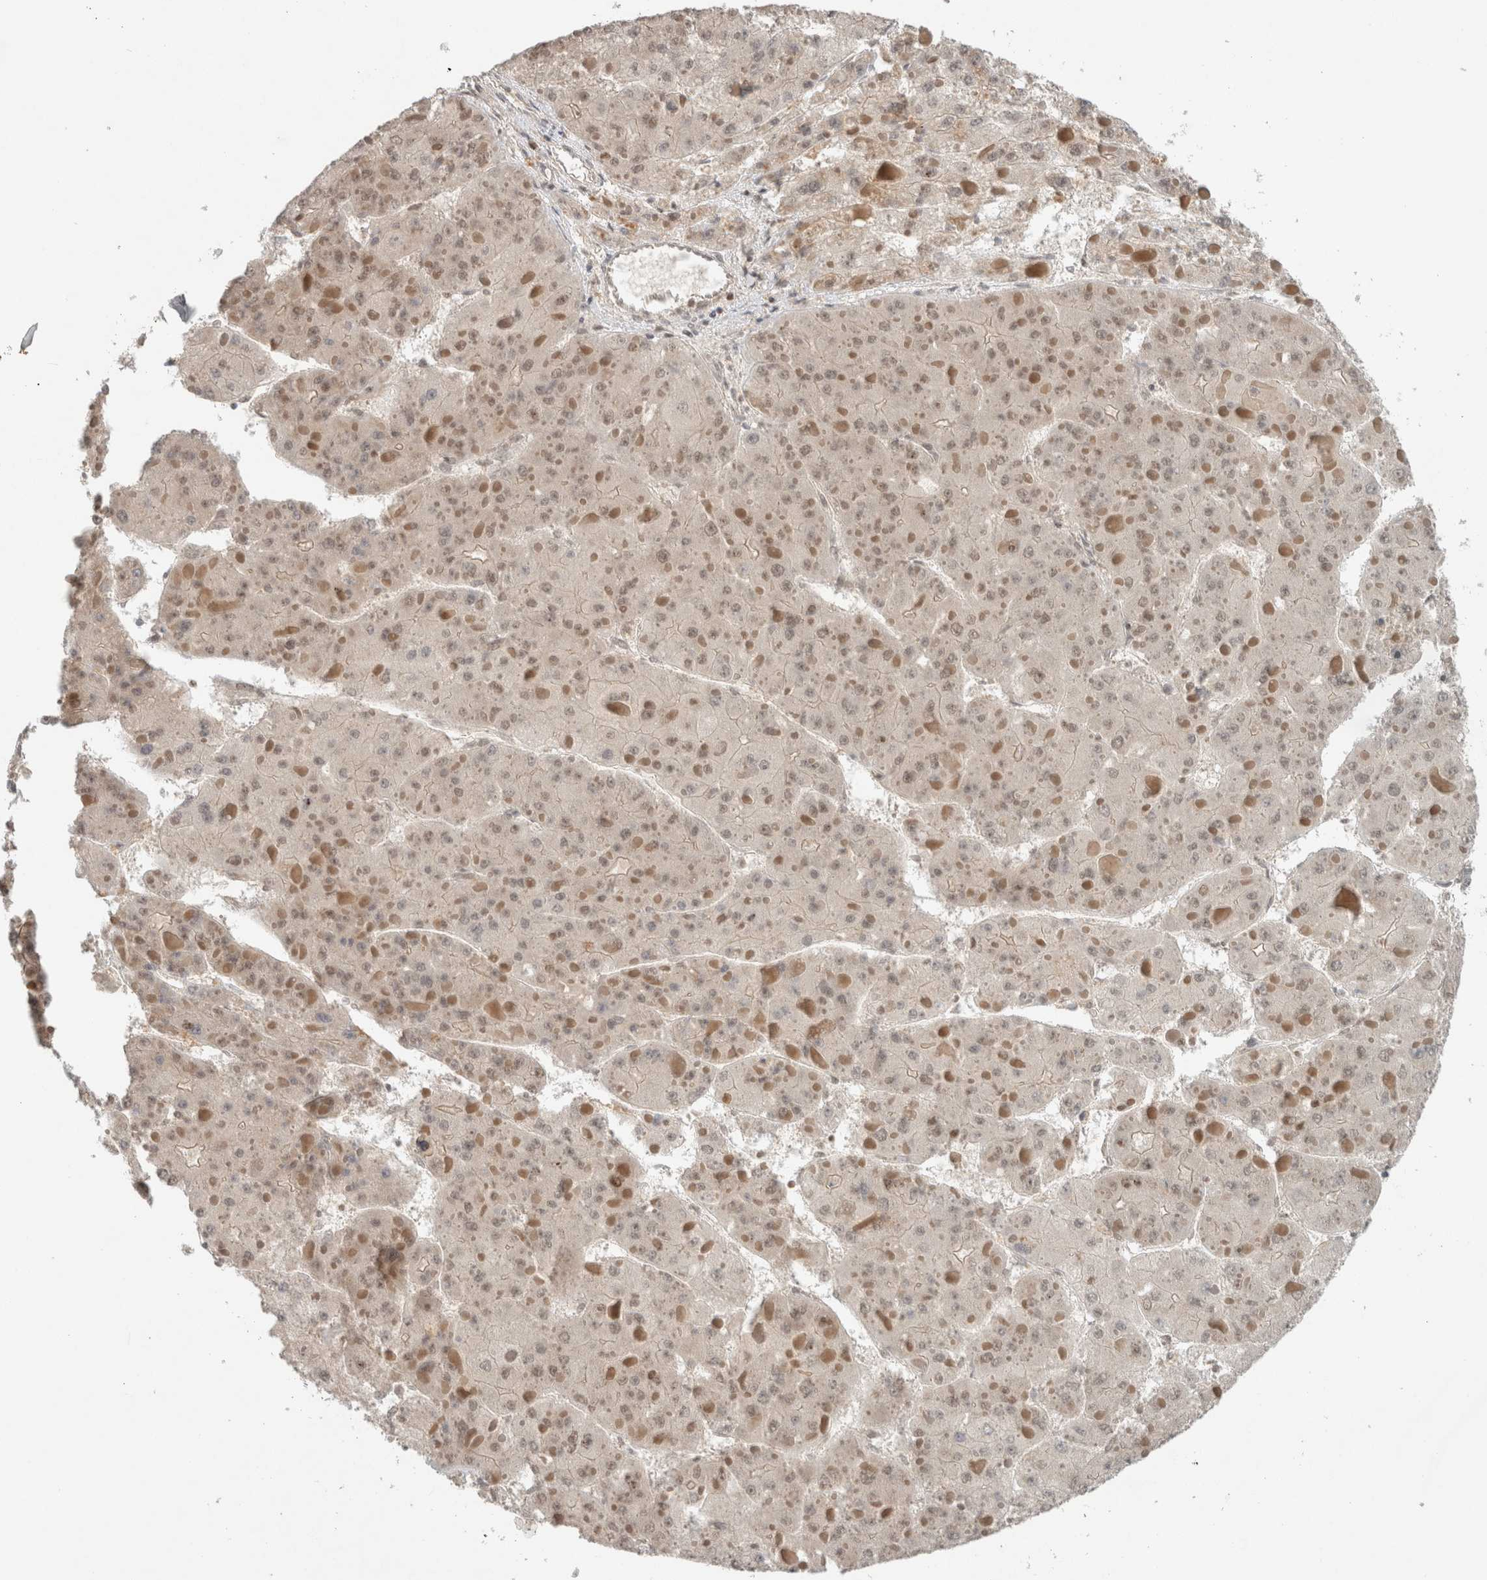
{"staining": {"intensity": "weak", "quantity": ">75%", "location": "cytoplasmic/membranous,nuclear"}, "tissue": "liver cancer", "cell_type": "Tumor cells", "image_type": "cancer", "snomed": [{"axis": "morphology", "description": "Carcinoma, Hepatocellular, NOS"}, {"axis": "topography", "description": "Liver"}], "caption": "Protein analysis of liver cancer (hepatocellular carcinoma) tissue demonstrates weak cytoplasmic/membranous and nuclear positivity in approximately >75% of tumor cells.", "gene": "CAAP1", "patient": {"sex": "female", "age": 73}}